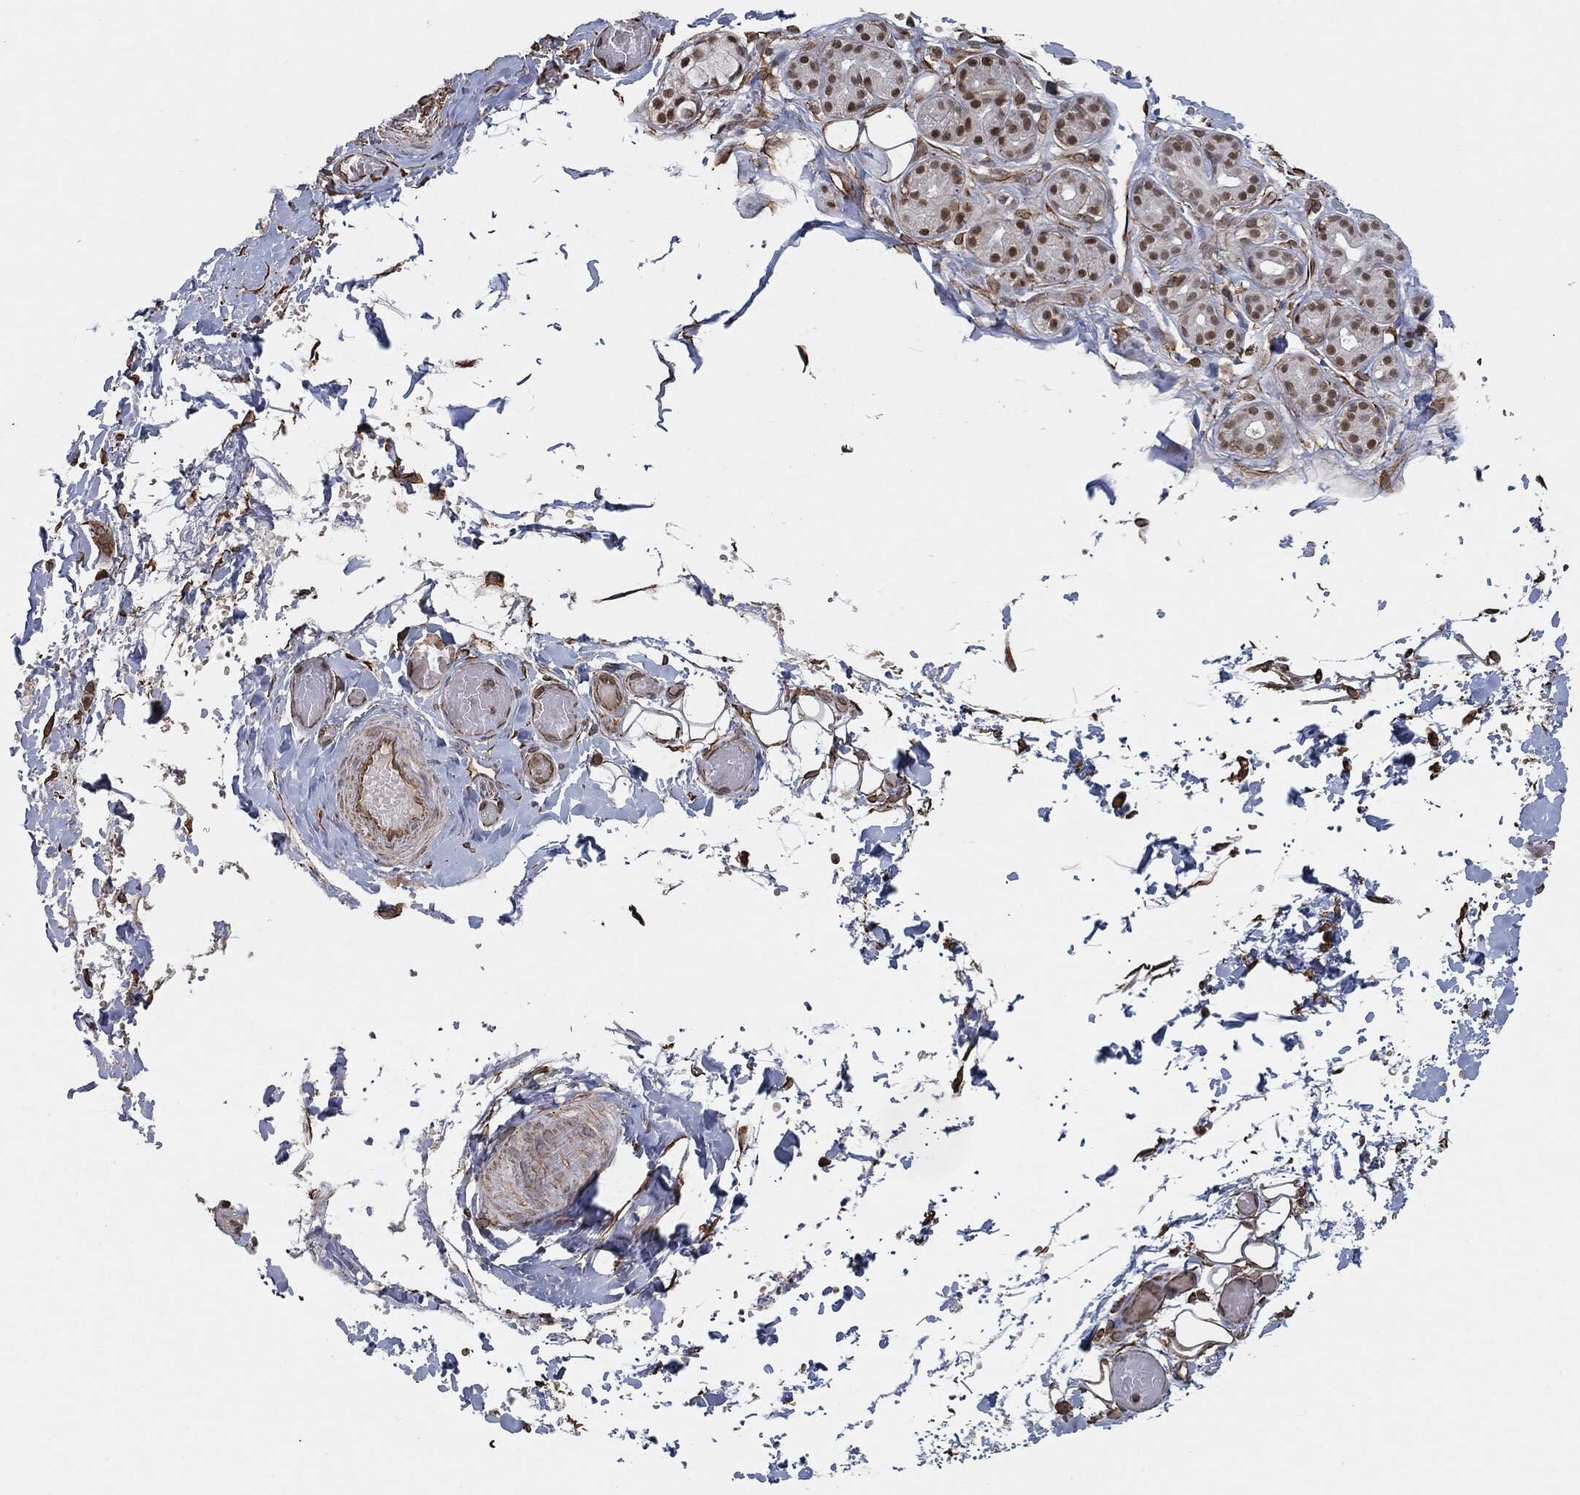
{"staining": {"intensity": "strong", "quantity": "25%-75%", "location": "nuclear"}, "tissue": "salivary gland", "cell_type": "Glandular cells", "image_type": "normal", "snomed": [{"axis": "morphology", "description": "Normal tissue, NOS"}, {"axis": "topography", "description": "Salivary gland"}, {"axis": "topography", "description": "Peripheral nerve tissue"}], "caption": "The histopathology image shows staining of unremarkable salivary gland, revealing strong nuclear protein staining (brown color) within glandular cells.", "gene": "TP53RK", "patient": {"sex": "male", "age": 71}}